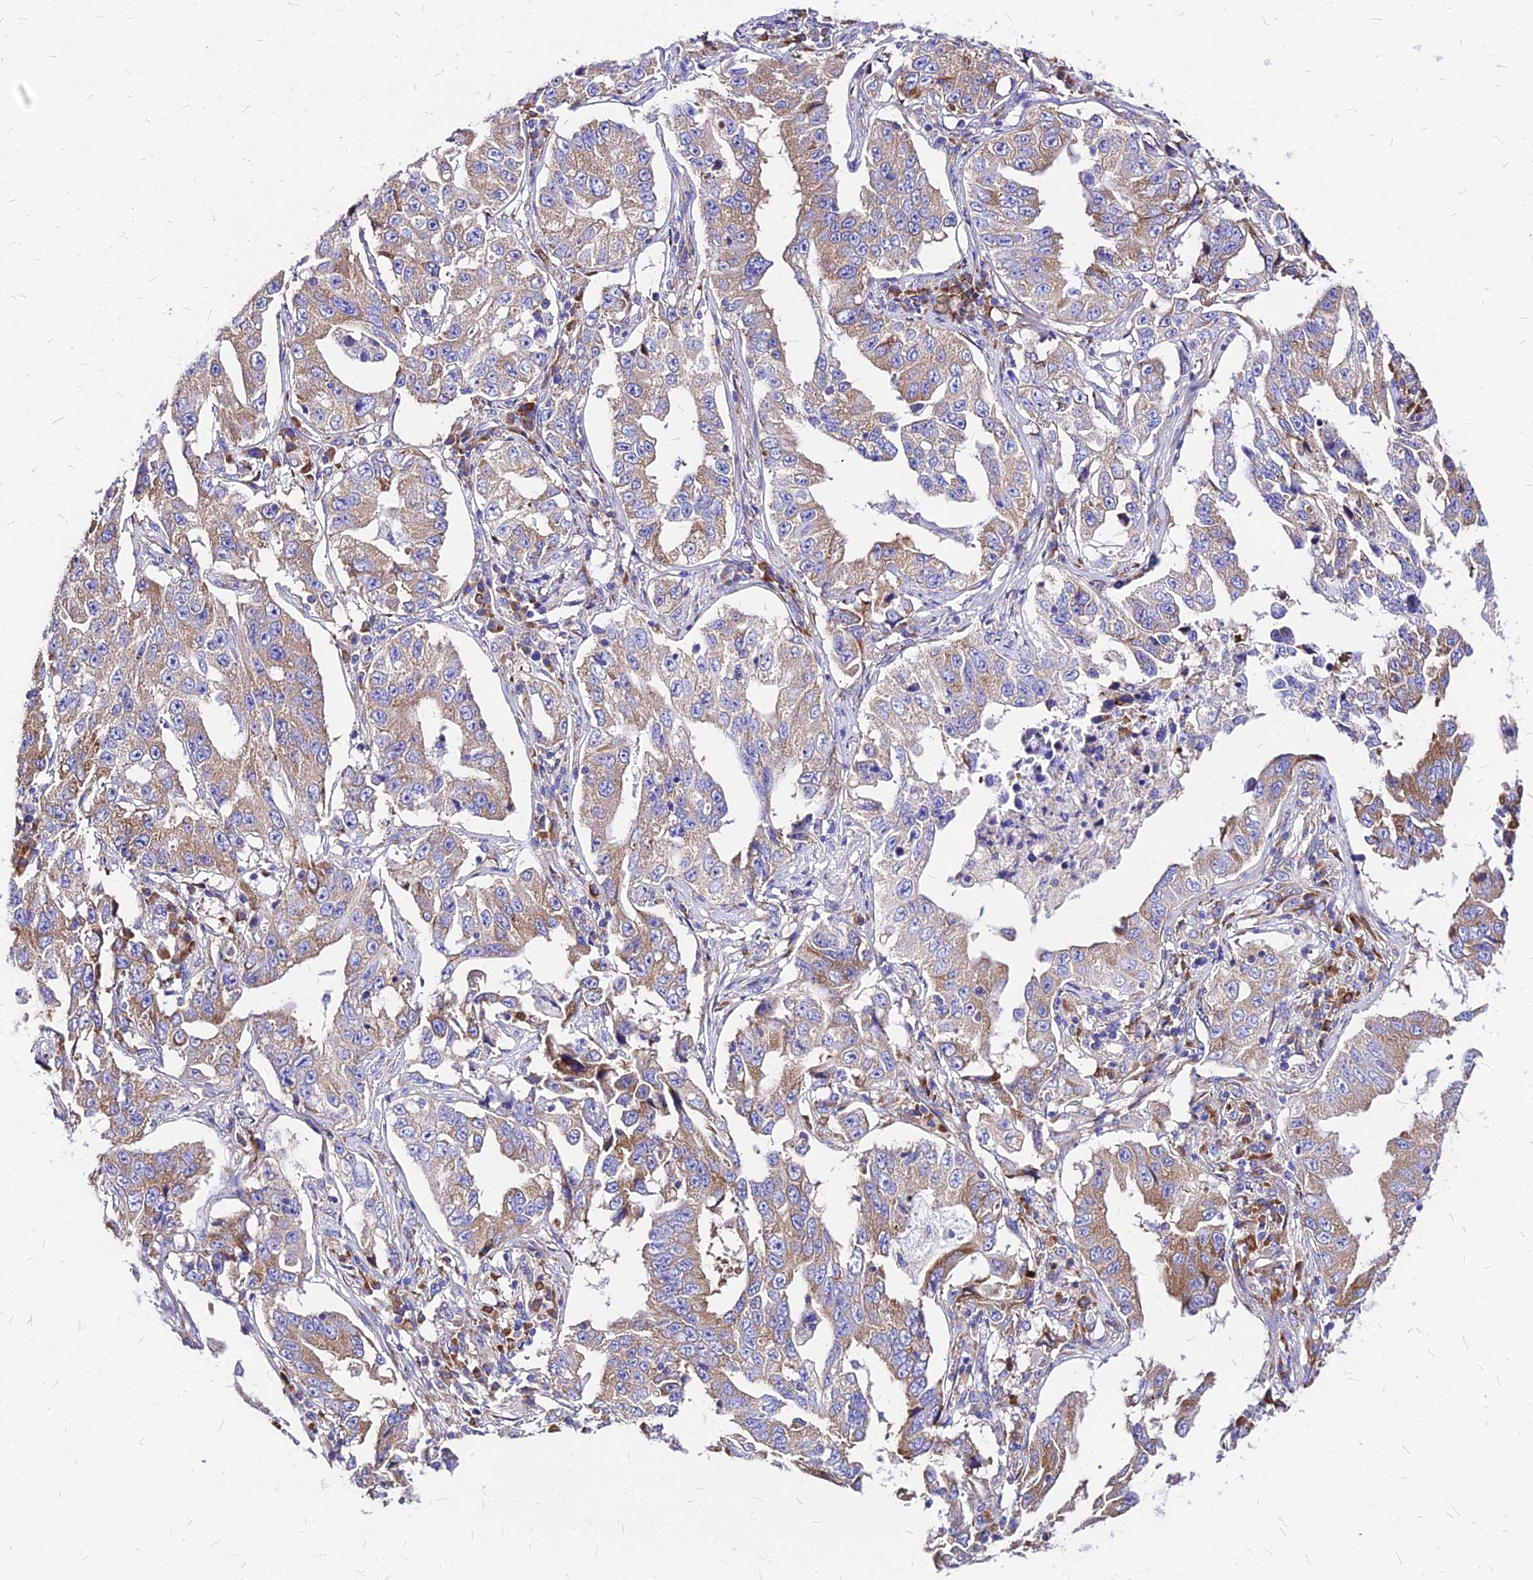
{"staining": {"intensity": "moderate", "quantity": ">75%", "location": "cytoplasmic/membranous"}, "tissue": "lung cancer", "cell_type": "Tumor cells", "image_type": "cancer", "snomed": [{"axis": "morphology", "description": "Adenocarcinoma, NOS"}, {"axis": "topography", "description": "Lung"}], "caption": "Protein expression analysis of human lung cancer reveals moderate cytoplasmic/membranous expression in approximately >75% of tumor cells.", "gene": "RPL19", "patient": {"sex": "female", "age": 51}}